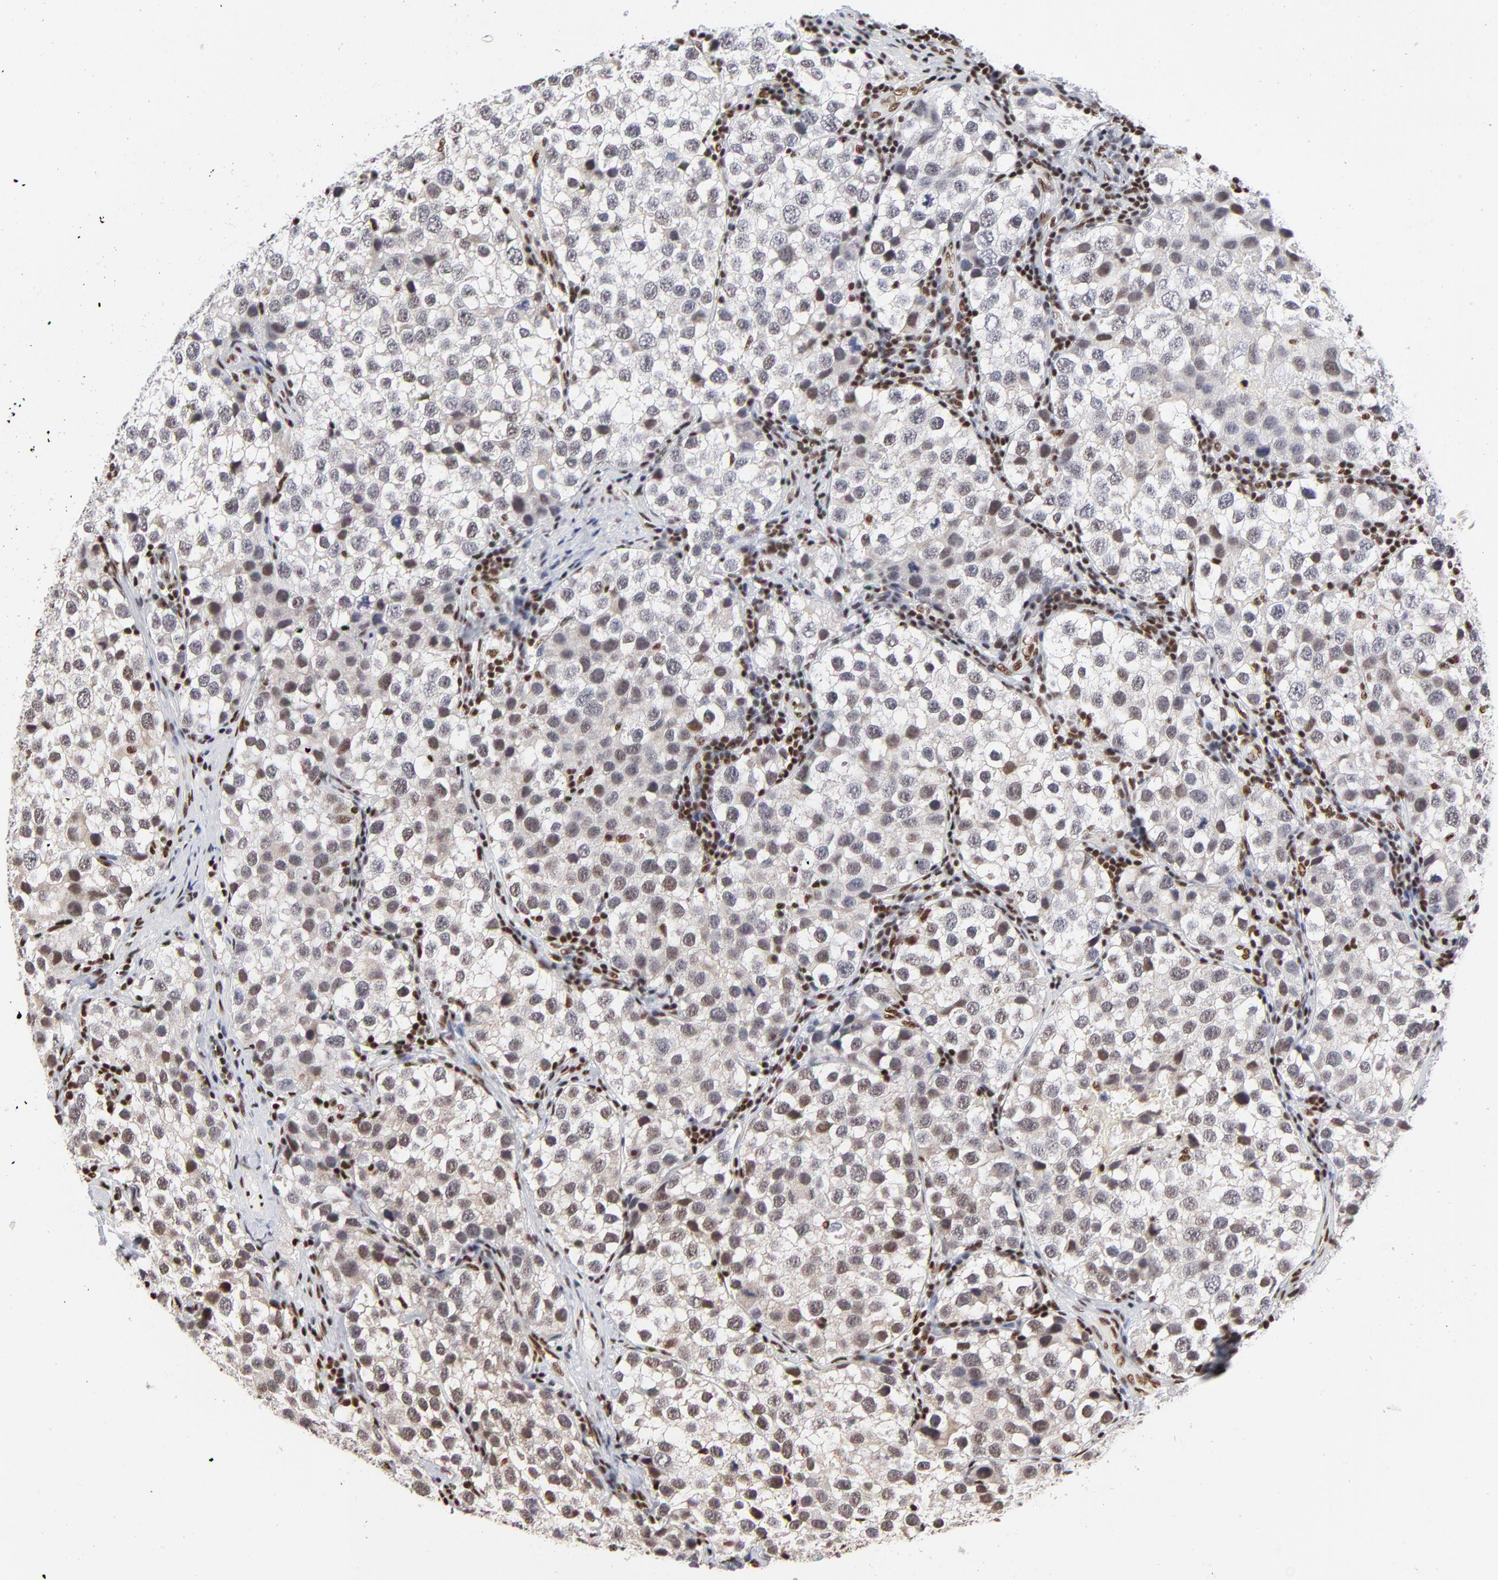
{"staining": {"intensity": "weak", "quantity": "25%-75%", "location": "nuclear"}, "tissue": "testis cancer", "cell_type": "Tumor cells", "image_type": "cancer", "snomed": [{"axis": "morphology", "description": "Seminoma, NOS"}, {"axis": "topography", "description": "Testis"}], "caption": "High-power microscopy captured an immunohistochemistry micrograph of testis seminoma, revealing weak nuclear expression in approximately 25%-75% of tumor cells.", "gene": "CREB1", "patient": {"sex": "male", "age": 39}}